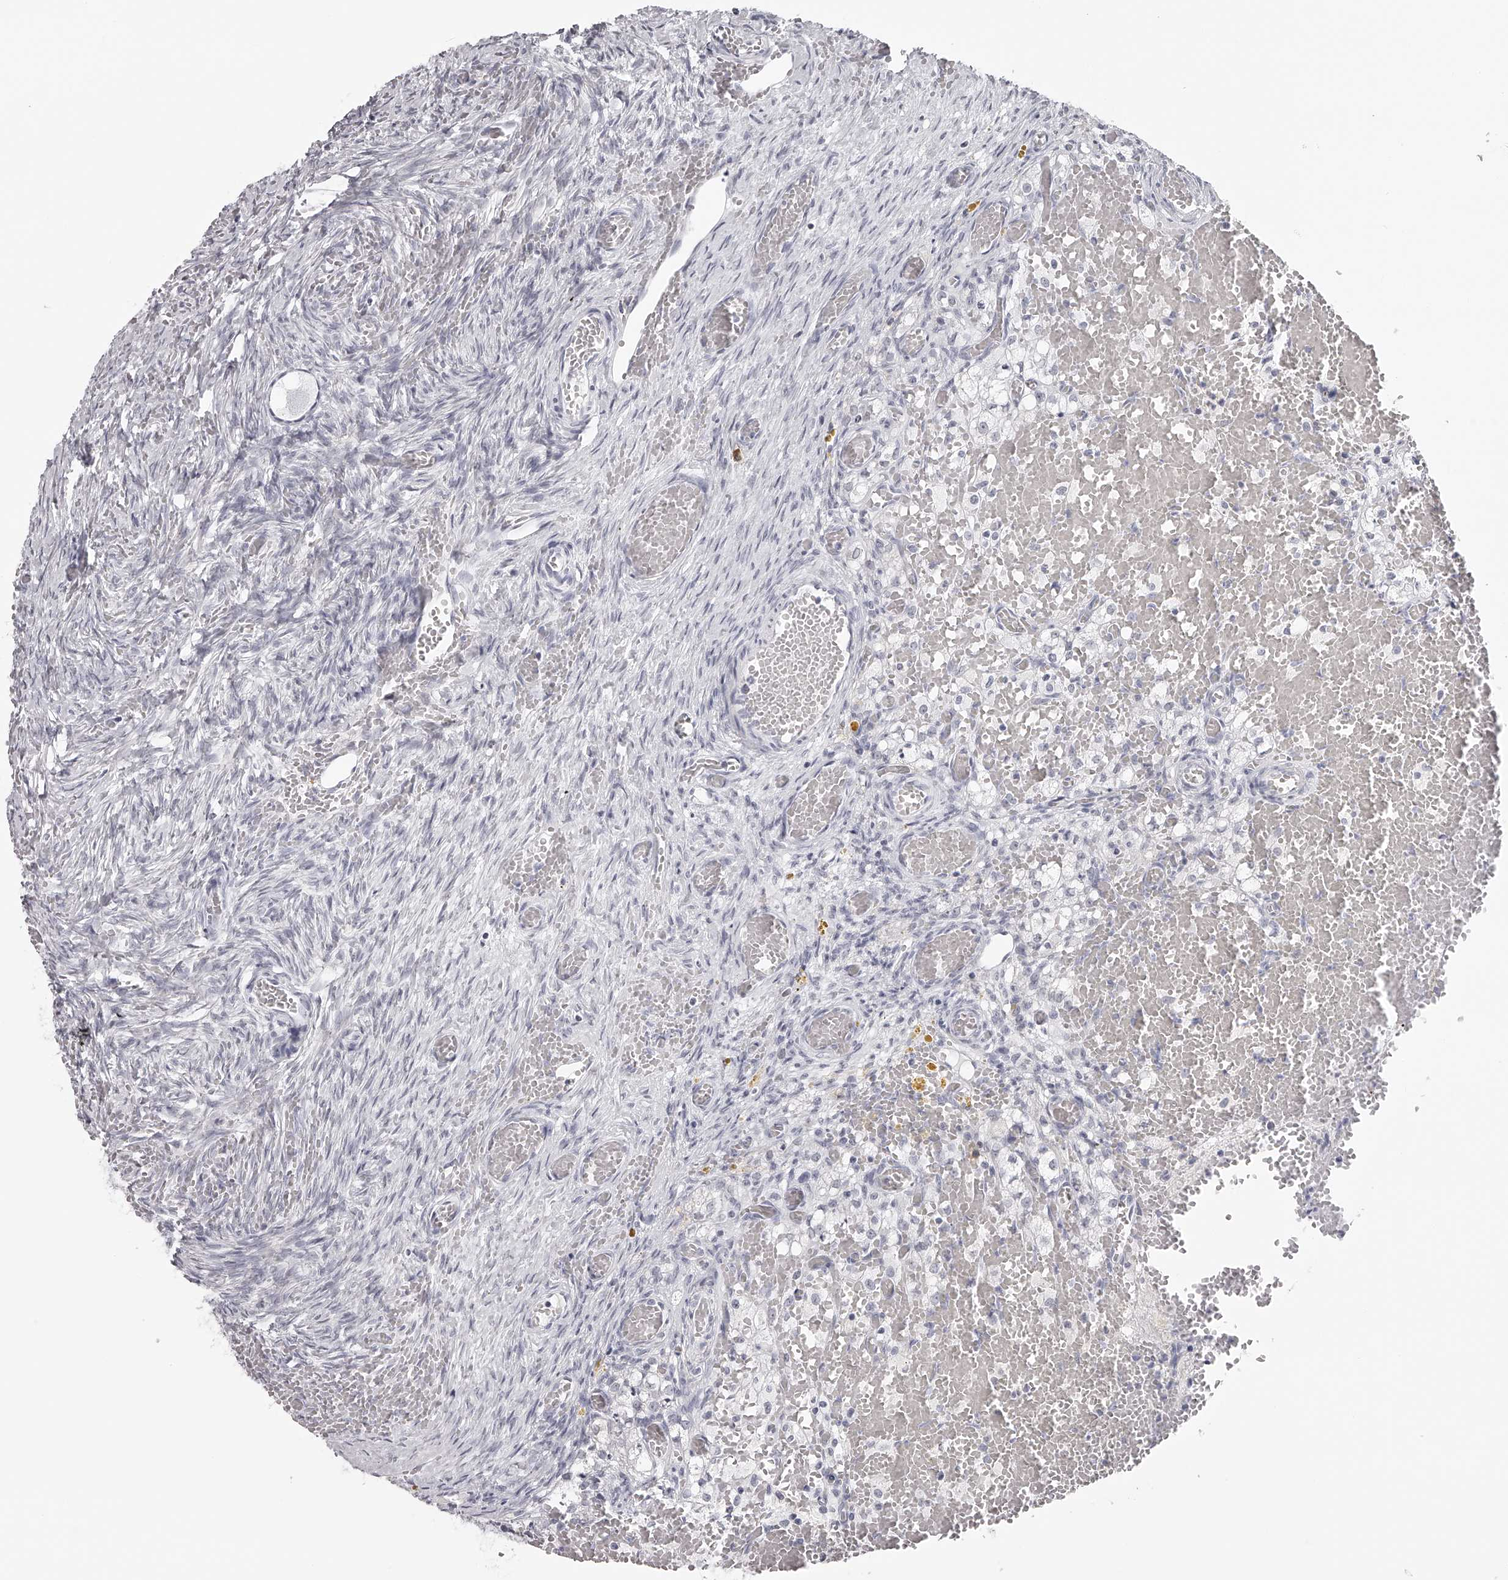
{"staining": {"intensity": "negative", "quantity": "none", "location": "none"}, "tissue": "ovary", "cell_type": "Ovarian stroma cells", "image_type": "normal", "snomed": [{"axis": "morphology", "description": "Adenocarcinoma, NOS"}, {"axis": "topography", "description": "Endometrium"}], "caption": "Immunohistochemistry of unremarkable ovary displays no staining in ovarian stroma cells. The staining was performed using DAB (3,3'-diaminobenzidine) to visualize the protein expression in brown, while the nuclei were stained in blue with hematoxylin (Magnification: 20x).", "gene": "SEC11C", "patient": {"sex": "female", "age": 32}}